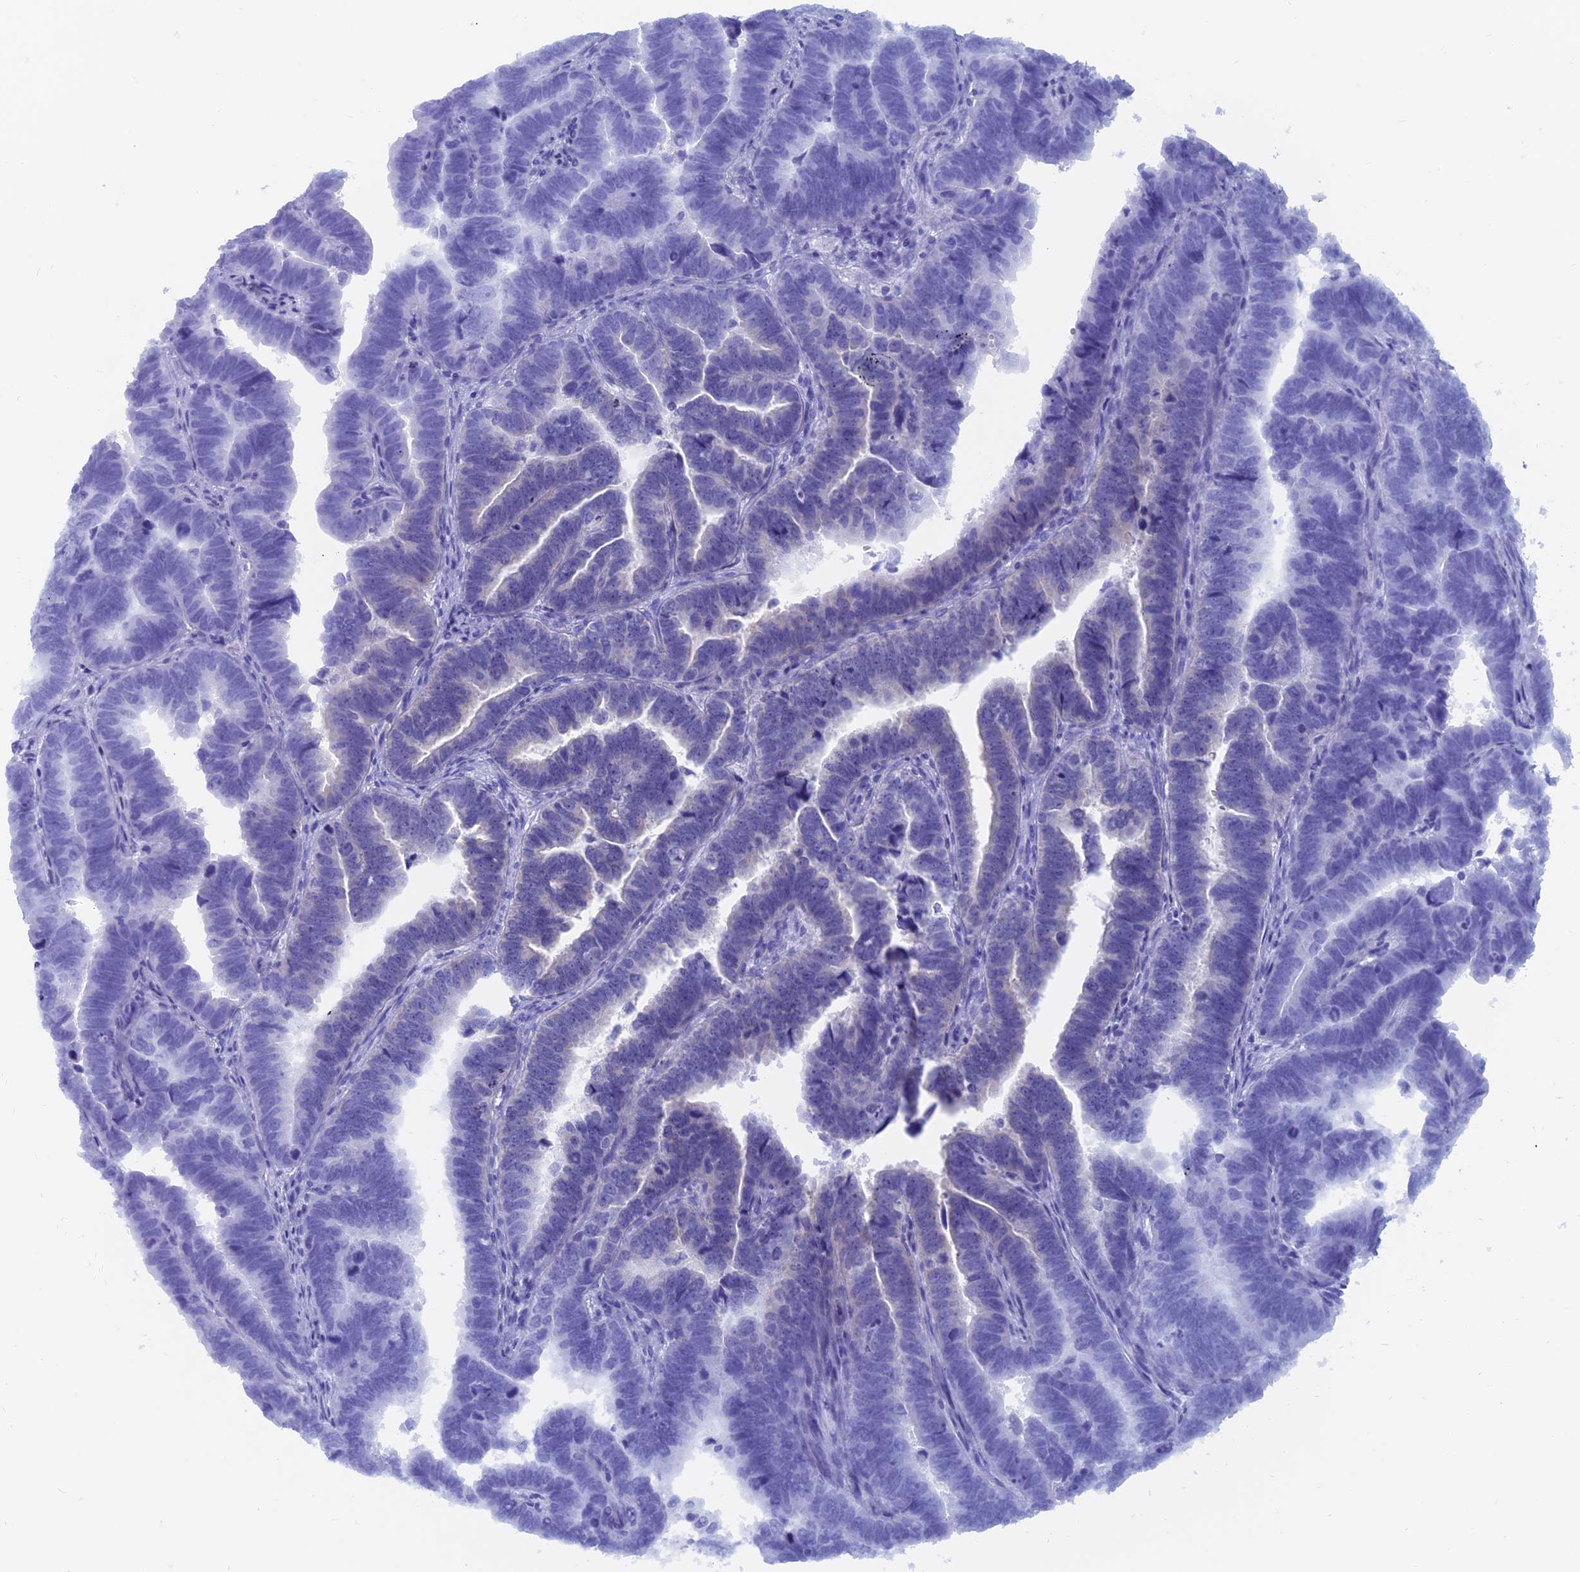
{"staining": {"intensity": "negative", "quantity": "none", "location": "none"}, "tissue": "endometrial cancer", "cell_type": "Tumor cells", "image_type": "cancer", "snomed": [{"axis": "morphology", "description": "Adenocarcinoma, NOS"}, {"axis": "topography", "description": "Endometrium"}], "caption": "Immunohistochemical staining of human endometrial adenocarcinoma exhibits no significant expression in tumor cells. (Brightfield microscopy of DAB (3,3'-diaminobenzidine) immunohistochemistry (IHC) at high magnification).", "gene": "CAPS", "patient": {"sex": "female", "age": 75}}